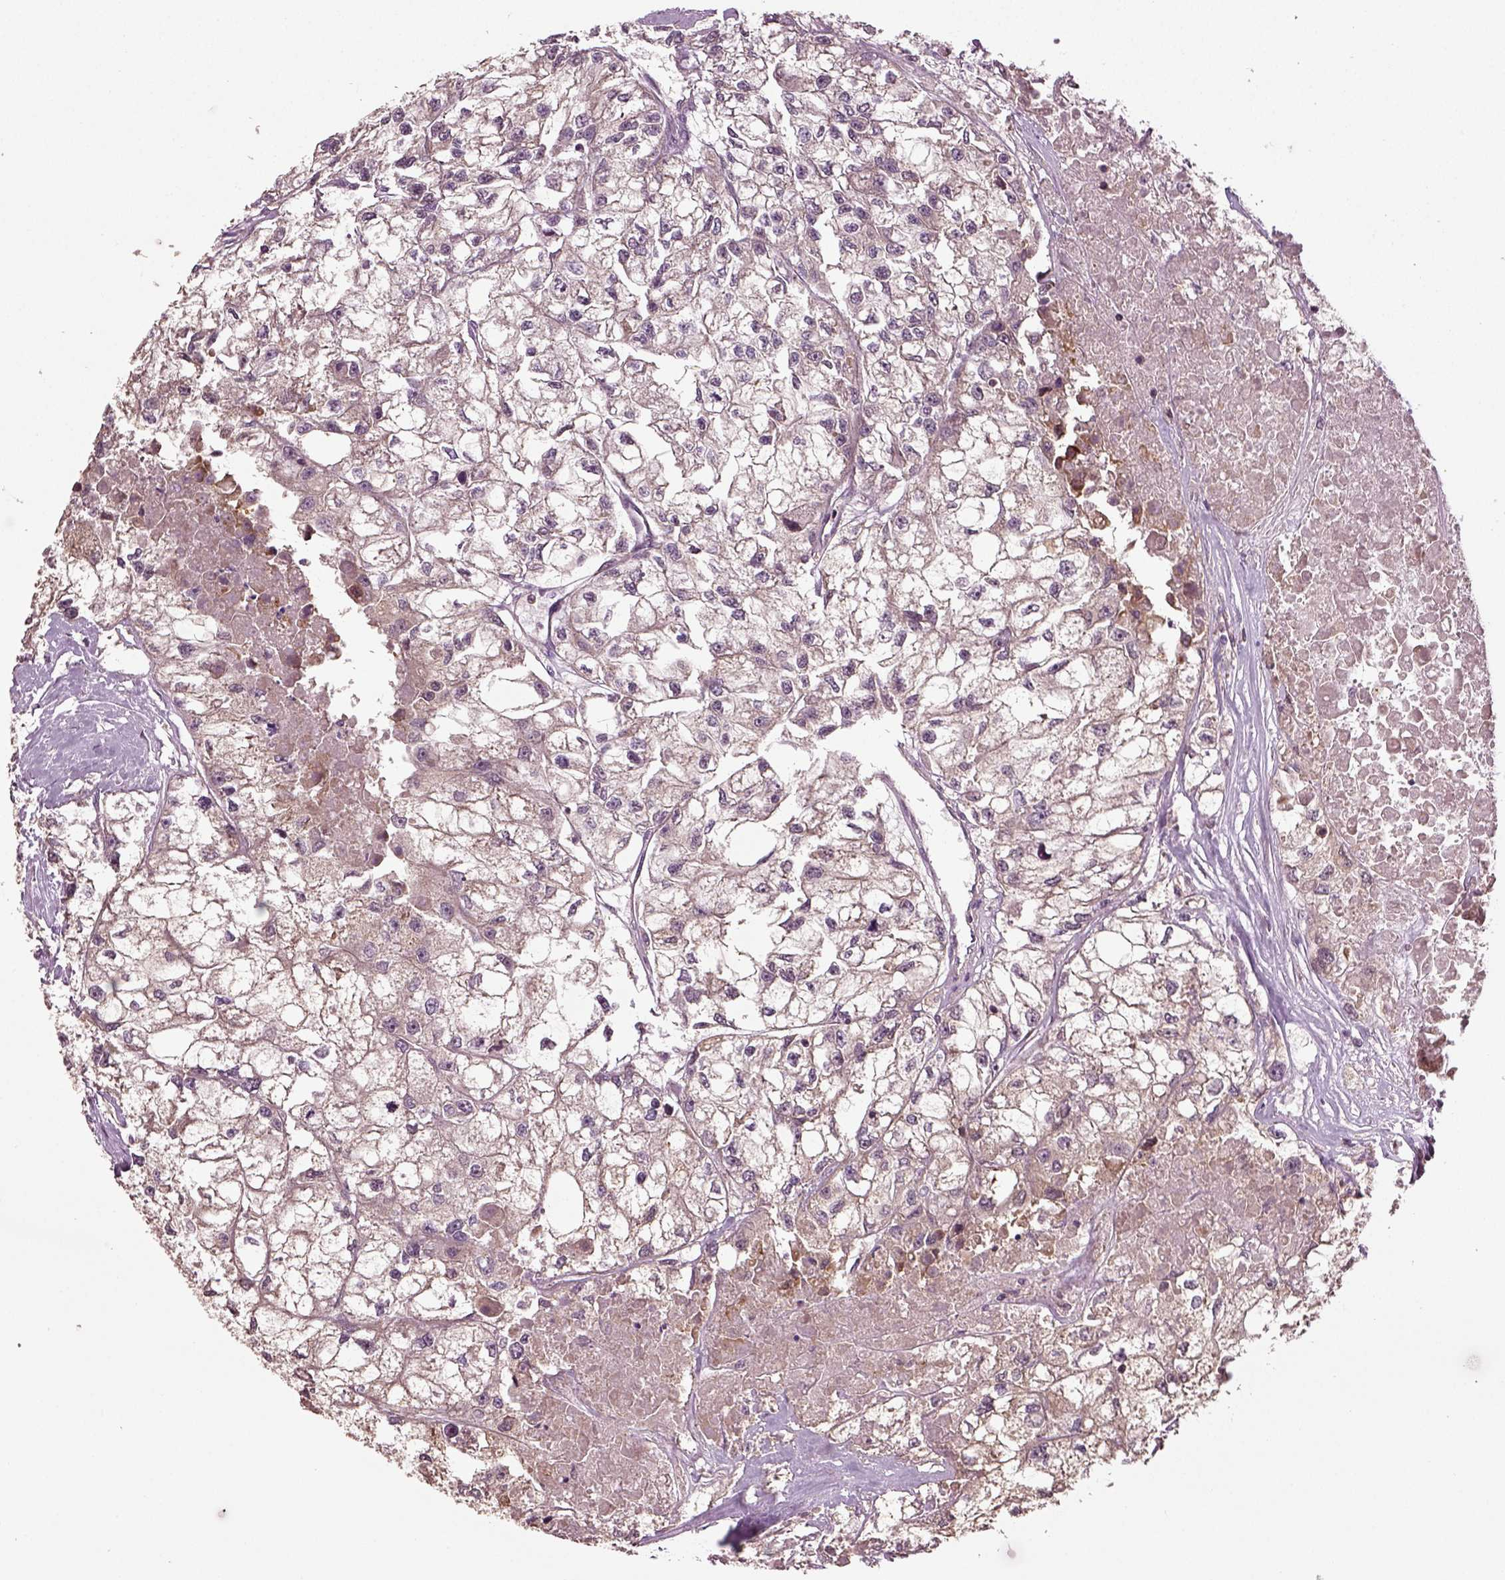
{"staining": {"intensity": "weak", "quantity": "<25%", "location": "cytoplasmic/membranous"}, "tissue": "renal cancer", "cell_type": "Tumor cells", "image_type": "cancer", "snomed": [{"axis": "morphology", "description": "Adenocarcinoma, NOS"}, {"axis": "topography", "description": "Kidney"}], "caption": "An immunohistochemistry photomicrograph of renal cancer (adenocarcinoma) is shown. There is no staining in tumor cells of renal cancer (adenocarcinoma).", "gene": "ERV3-1", "patient": {"sex": "male", "age": 56}}